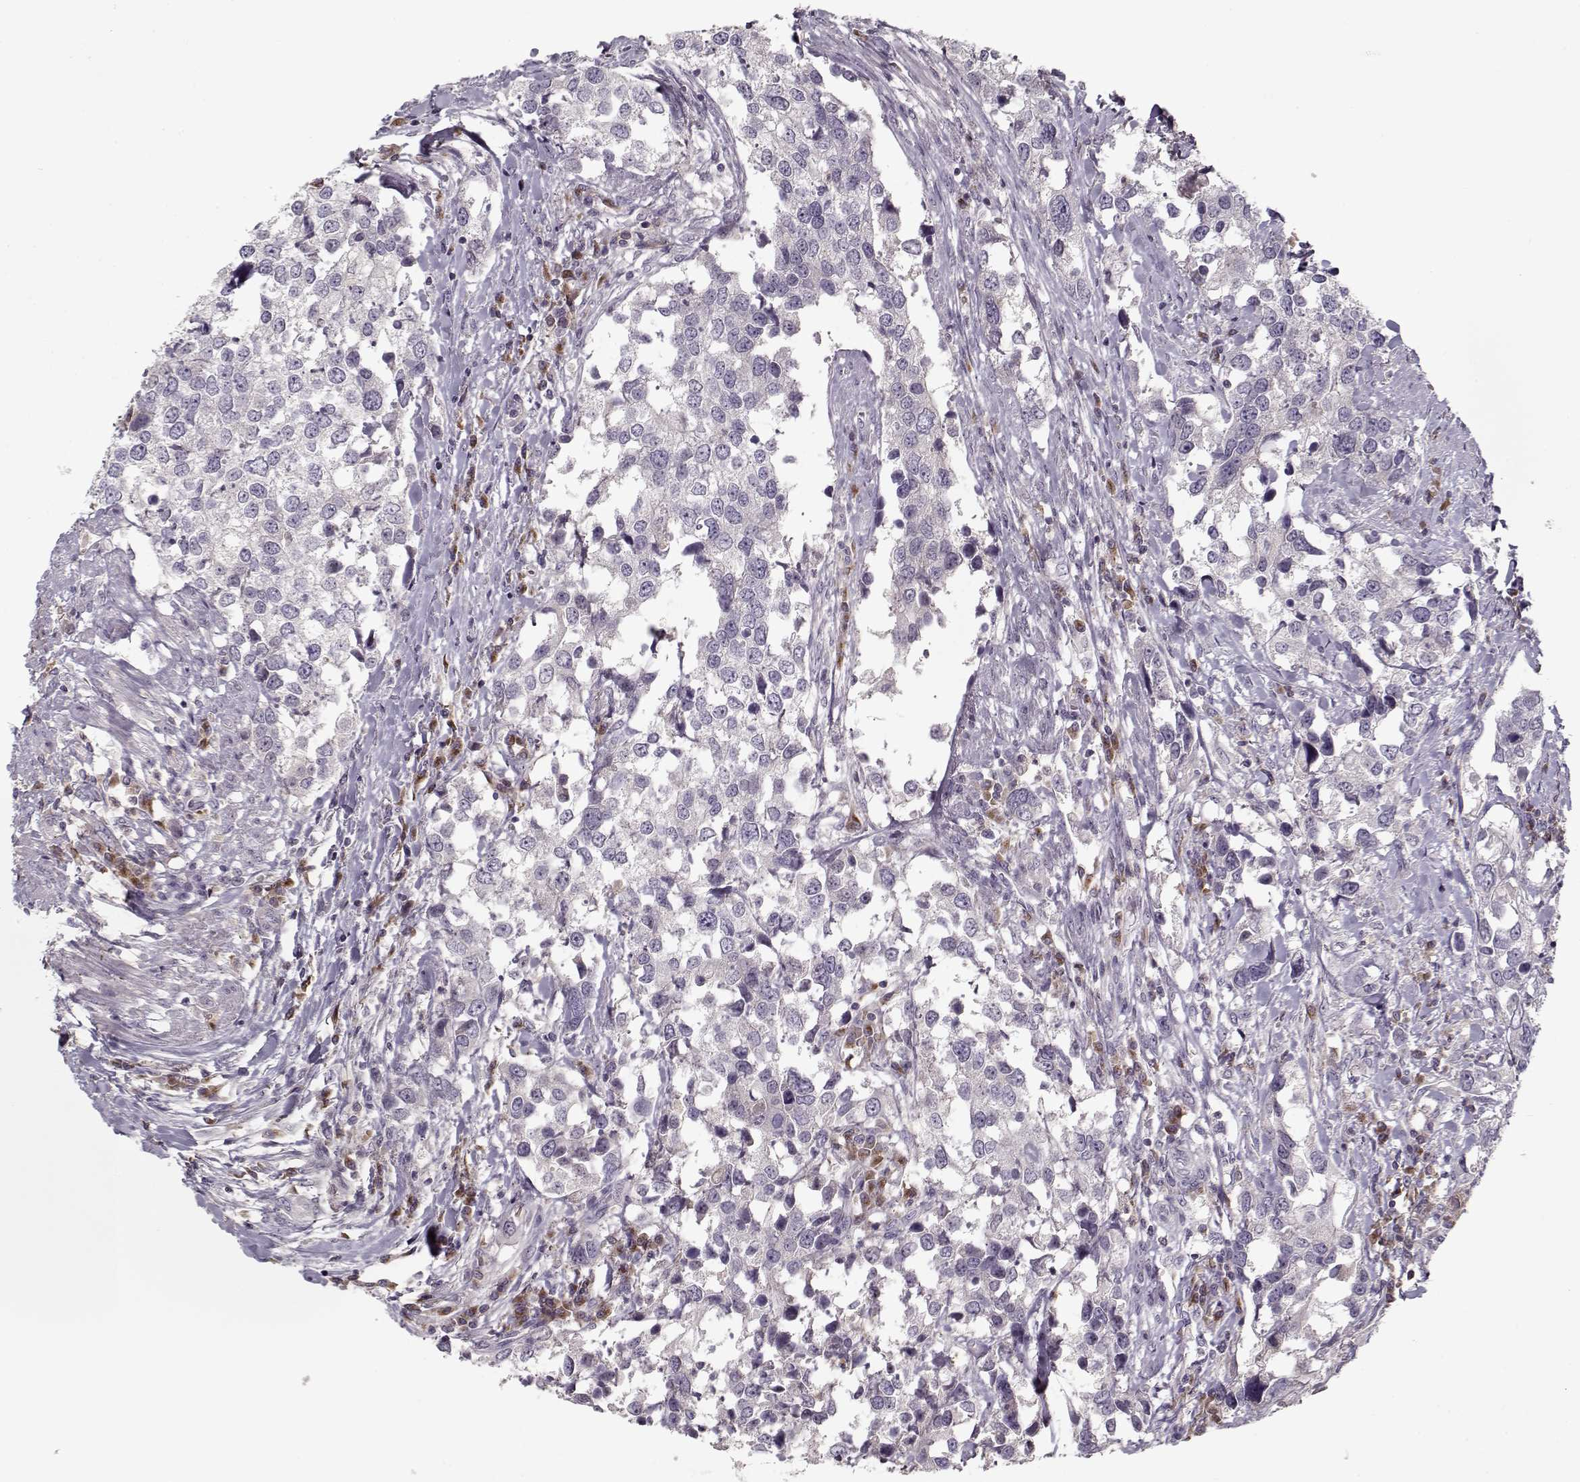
{"staining": {"intensity": "negative", "quantity": "none", "location": "none"}, "tissue": "urothelial cancer", "cell_type": "Tumor cells", "image_type": "cancer", "snomed": [{"axis": "morphology", "description": "Urothelial carcinoma, NOS"}, {"axis": "morphology", "description": "Urothelial carcinoma, High grade"}, {"axis": "topography", "description": "Urinary bladder"}], "caption": "Immunohistochemistry (IHC) of human urothelial cancer shows no expression in tumor cells.", "gene": "UNC13D", "patient": {"sex": "male", "age": 63}}